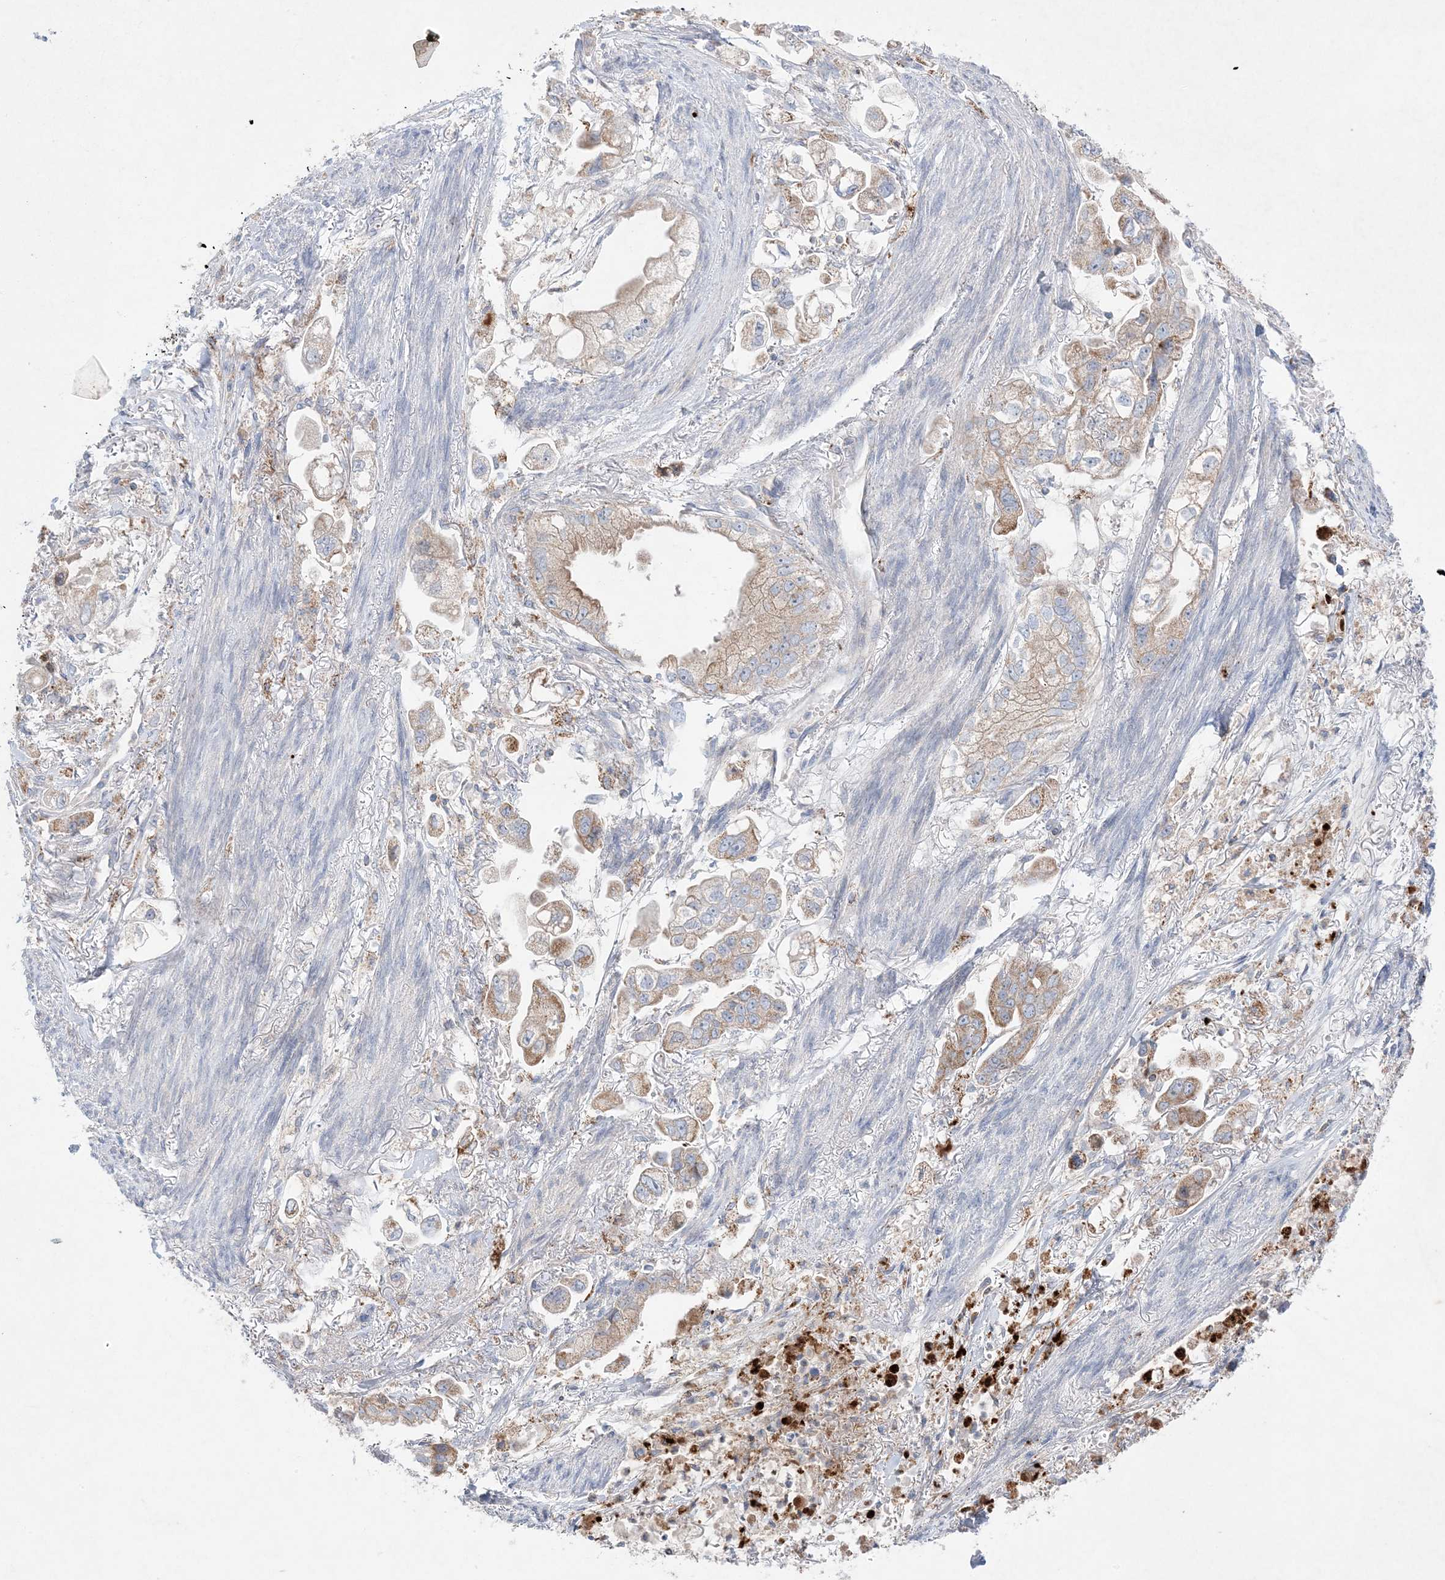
{"staining": {"intensity": "moderate", "quantity": "<25%", "location": "cytoplasmic/membranous"}, "tissue": "stomach cancer", "cell_type": "Tumor cells", "image_type": "cancer", "snomed": [{"axis": "morphology", "description": "Adenocarcinoma, NOS"}, {"axis": "topography", "description": "Stomach"}], "caption": "Tumor cells demonstrate moderate cytoplasmic/membranous positivity in about <25% of cells in stomach adenocarcinoma.", "gene": "KCTD6", "patient": {"sex": "male", "age": 62}}